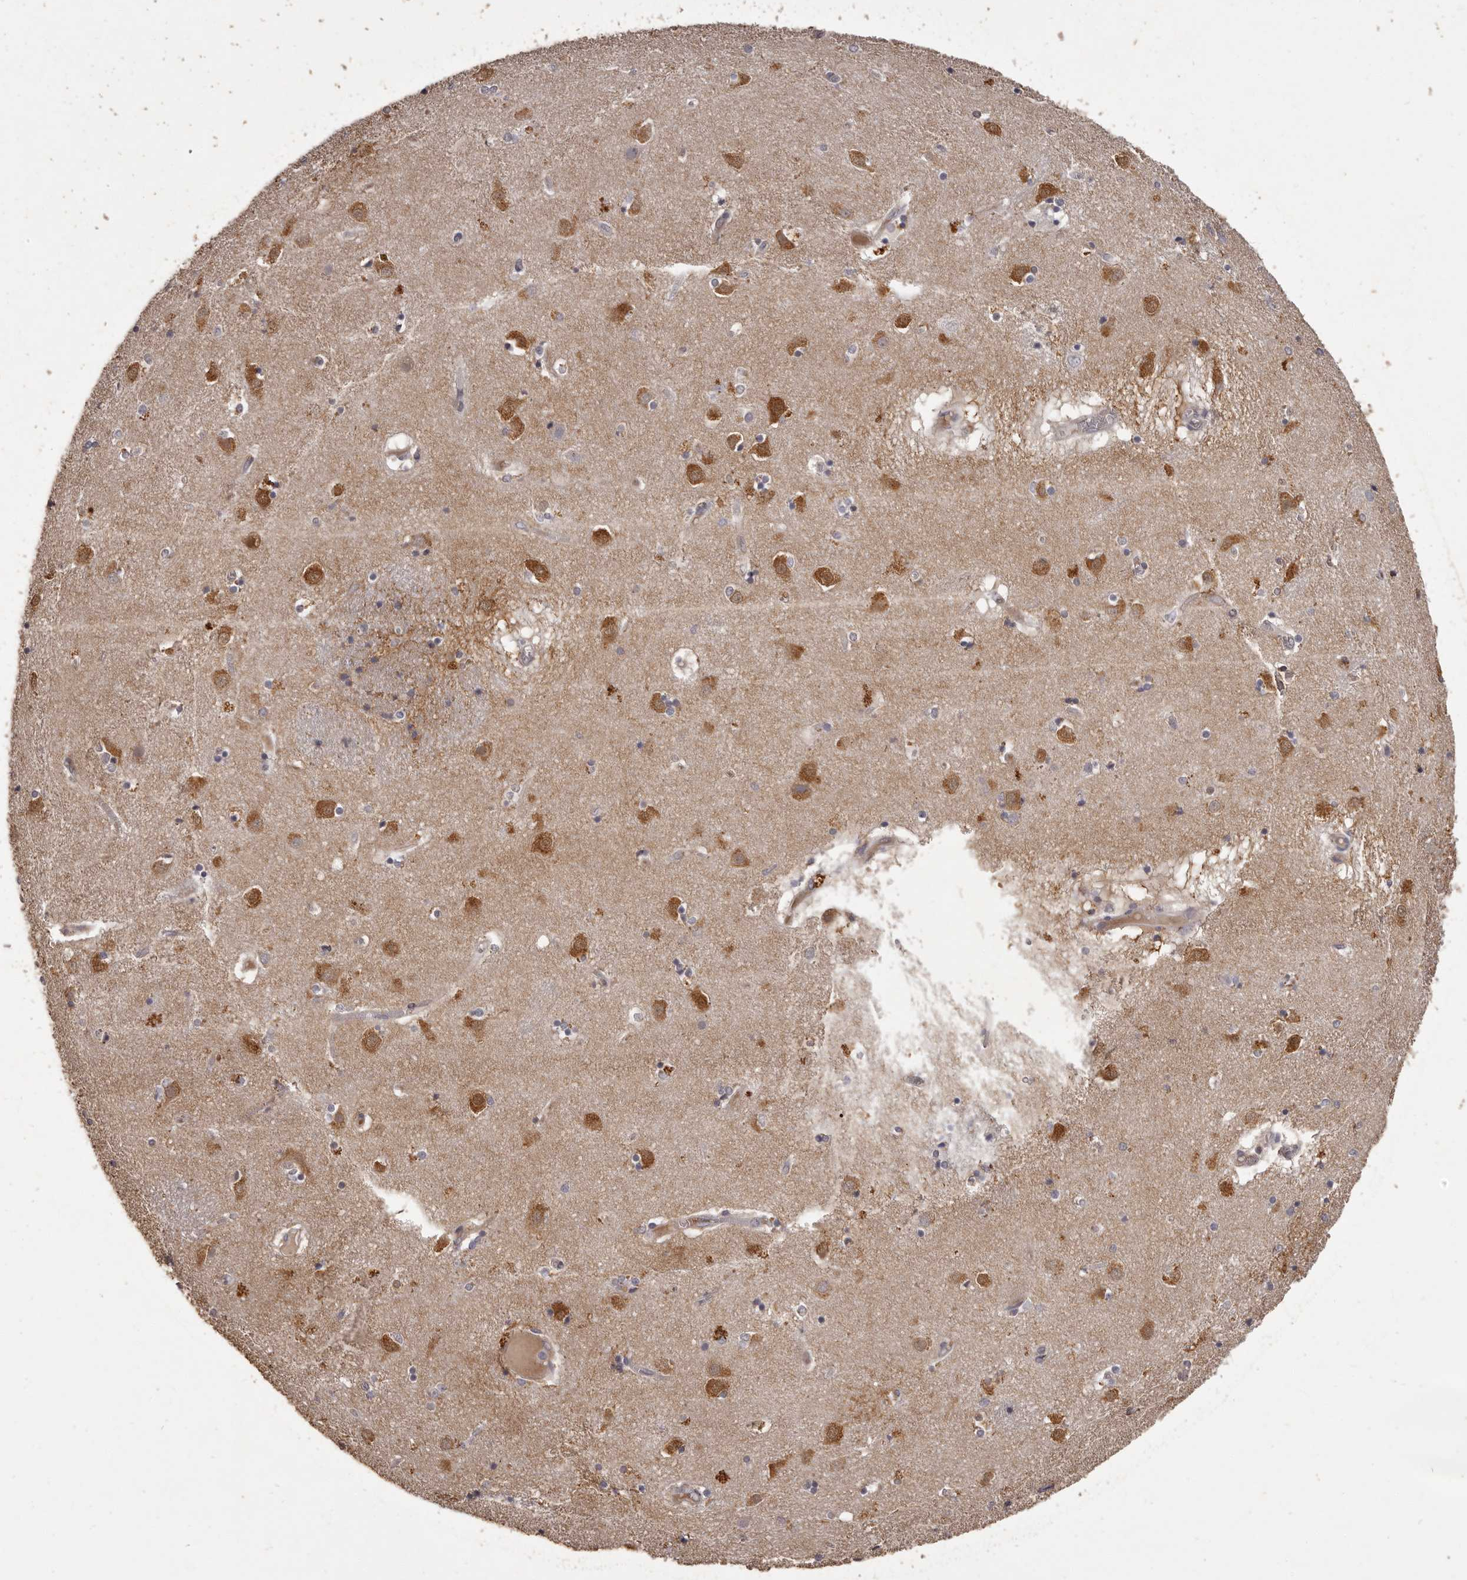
{"staining": {"intensity": "weak", "quantity": "<25%", "location": "cytoplasmic/membranous"}, "tissue": "caudate", "cell_type": "Glial cells", "image_type": "normal", "snomed": [{"axis": "morphology", "description": "Normal tissue, NOS"}, {"axis": "topography", "description": "Lateral ventricle wall"}], "caption": "Immunohistochemistry (IHC) of unremarkable human caudate exhibits no expression in glial cells.", "gene": "GPR78", "patient": {"sex": "male", "age": 70}}